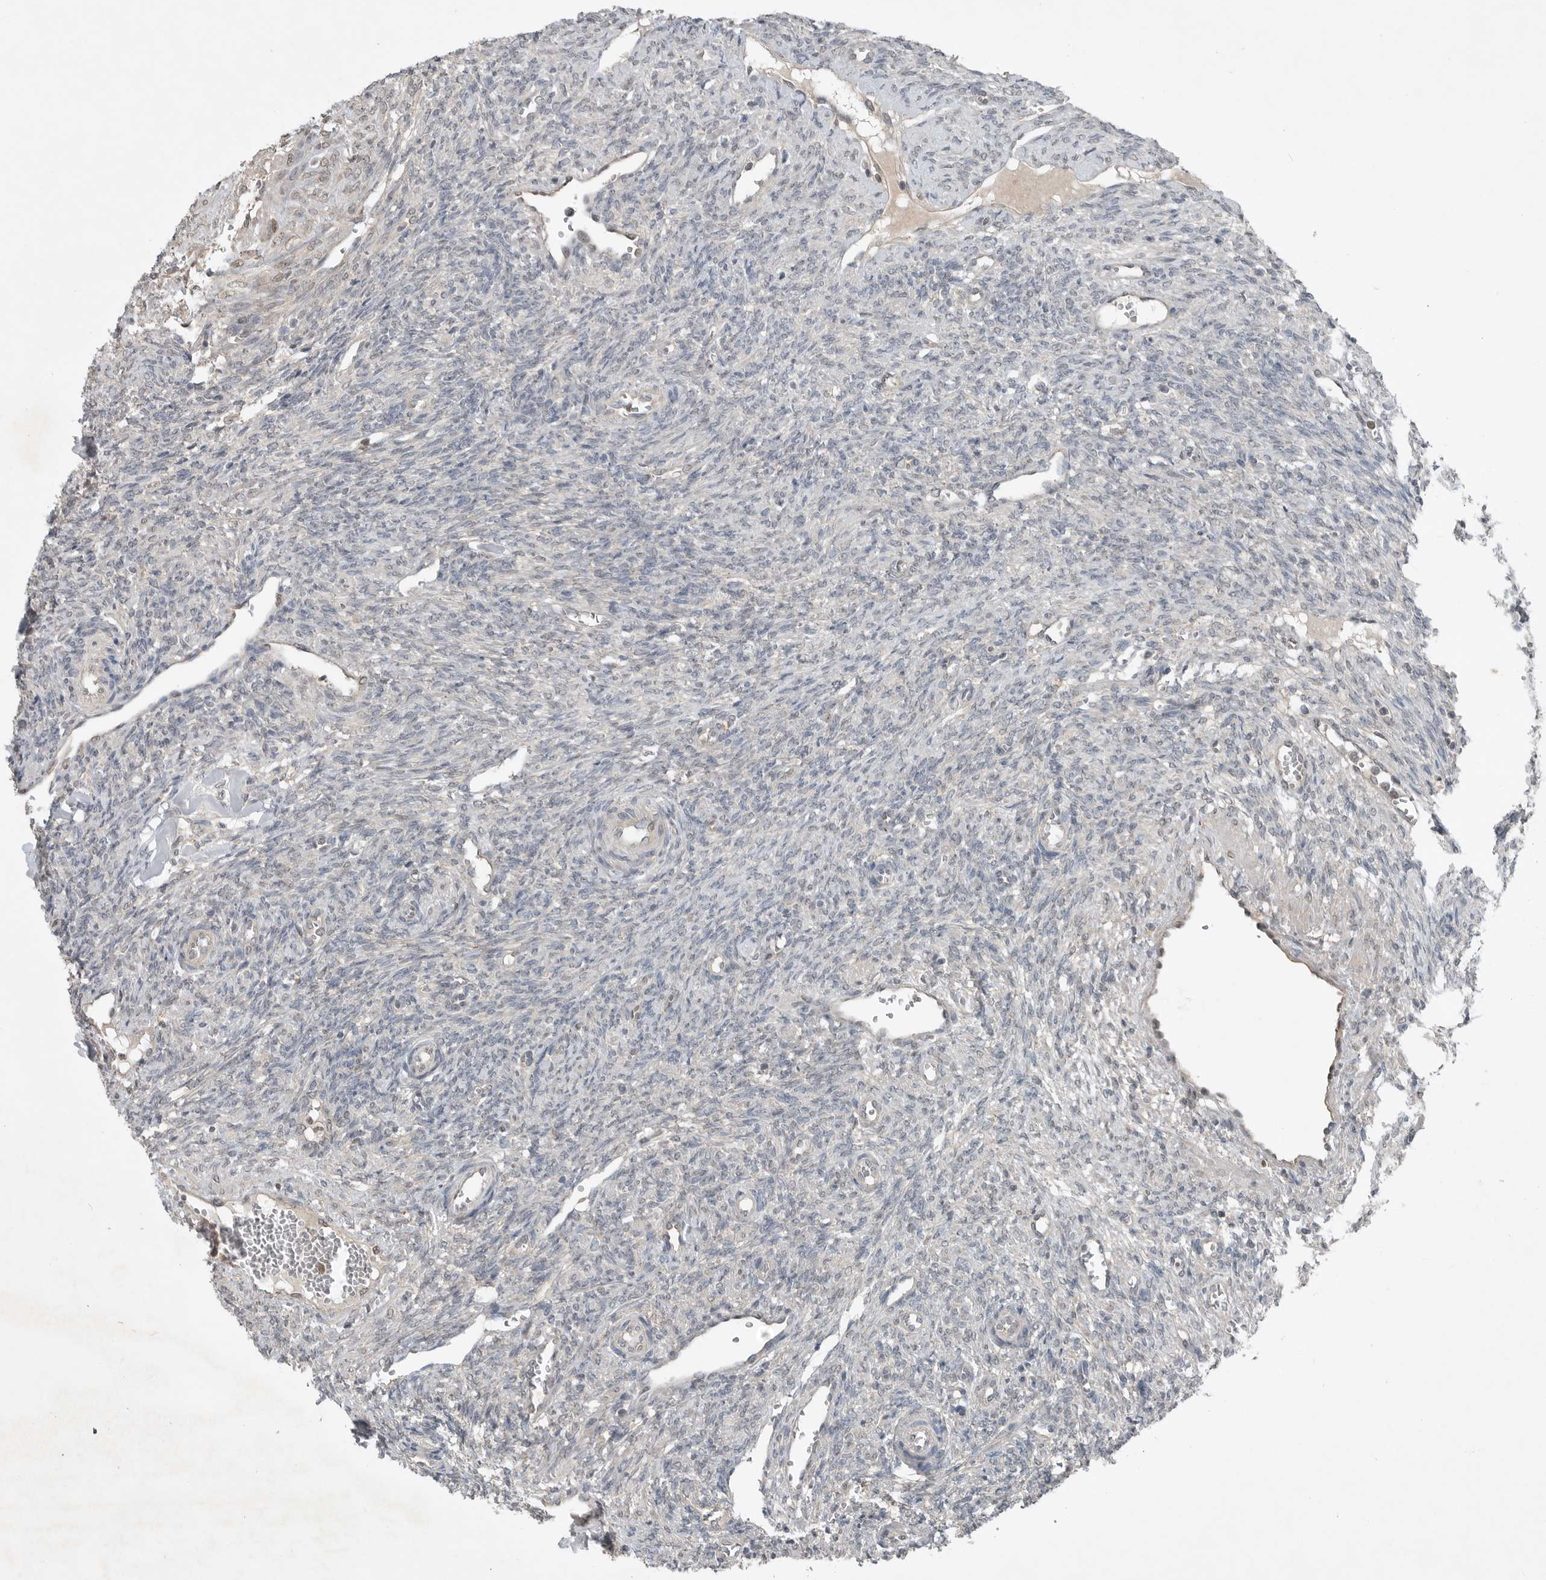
{"staining": {"intensity": "negative", "quantity": "none", "location": "none"}, "tissue": "ovary", "cell_type": "Ovarian stroma cells", "image_type": "normal", "snomed": [{"axis": "morphology", "description": "Normal tissue, NOS"}, {"axis": "topography", "description": "Ovary"}], "caption": "IHC image of normal ovary stained for a protein (brown), which exhibits no expression in ovarian stroma cells. (DAB (3,3'-diaminobenzidine) immunohistochemistry with hematoxylin counter stain).", "gene": "MFAP3L", "patient": {"sex": "female", "age": 41}}